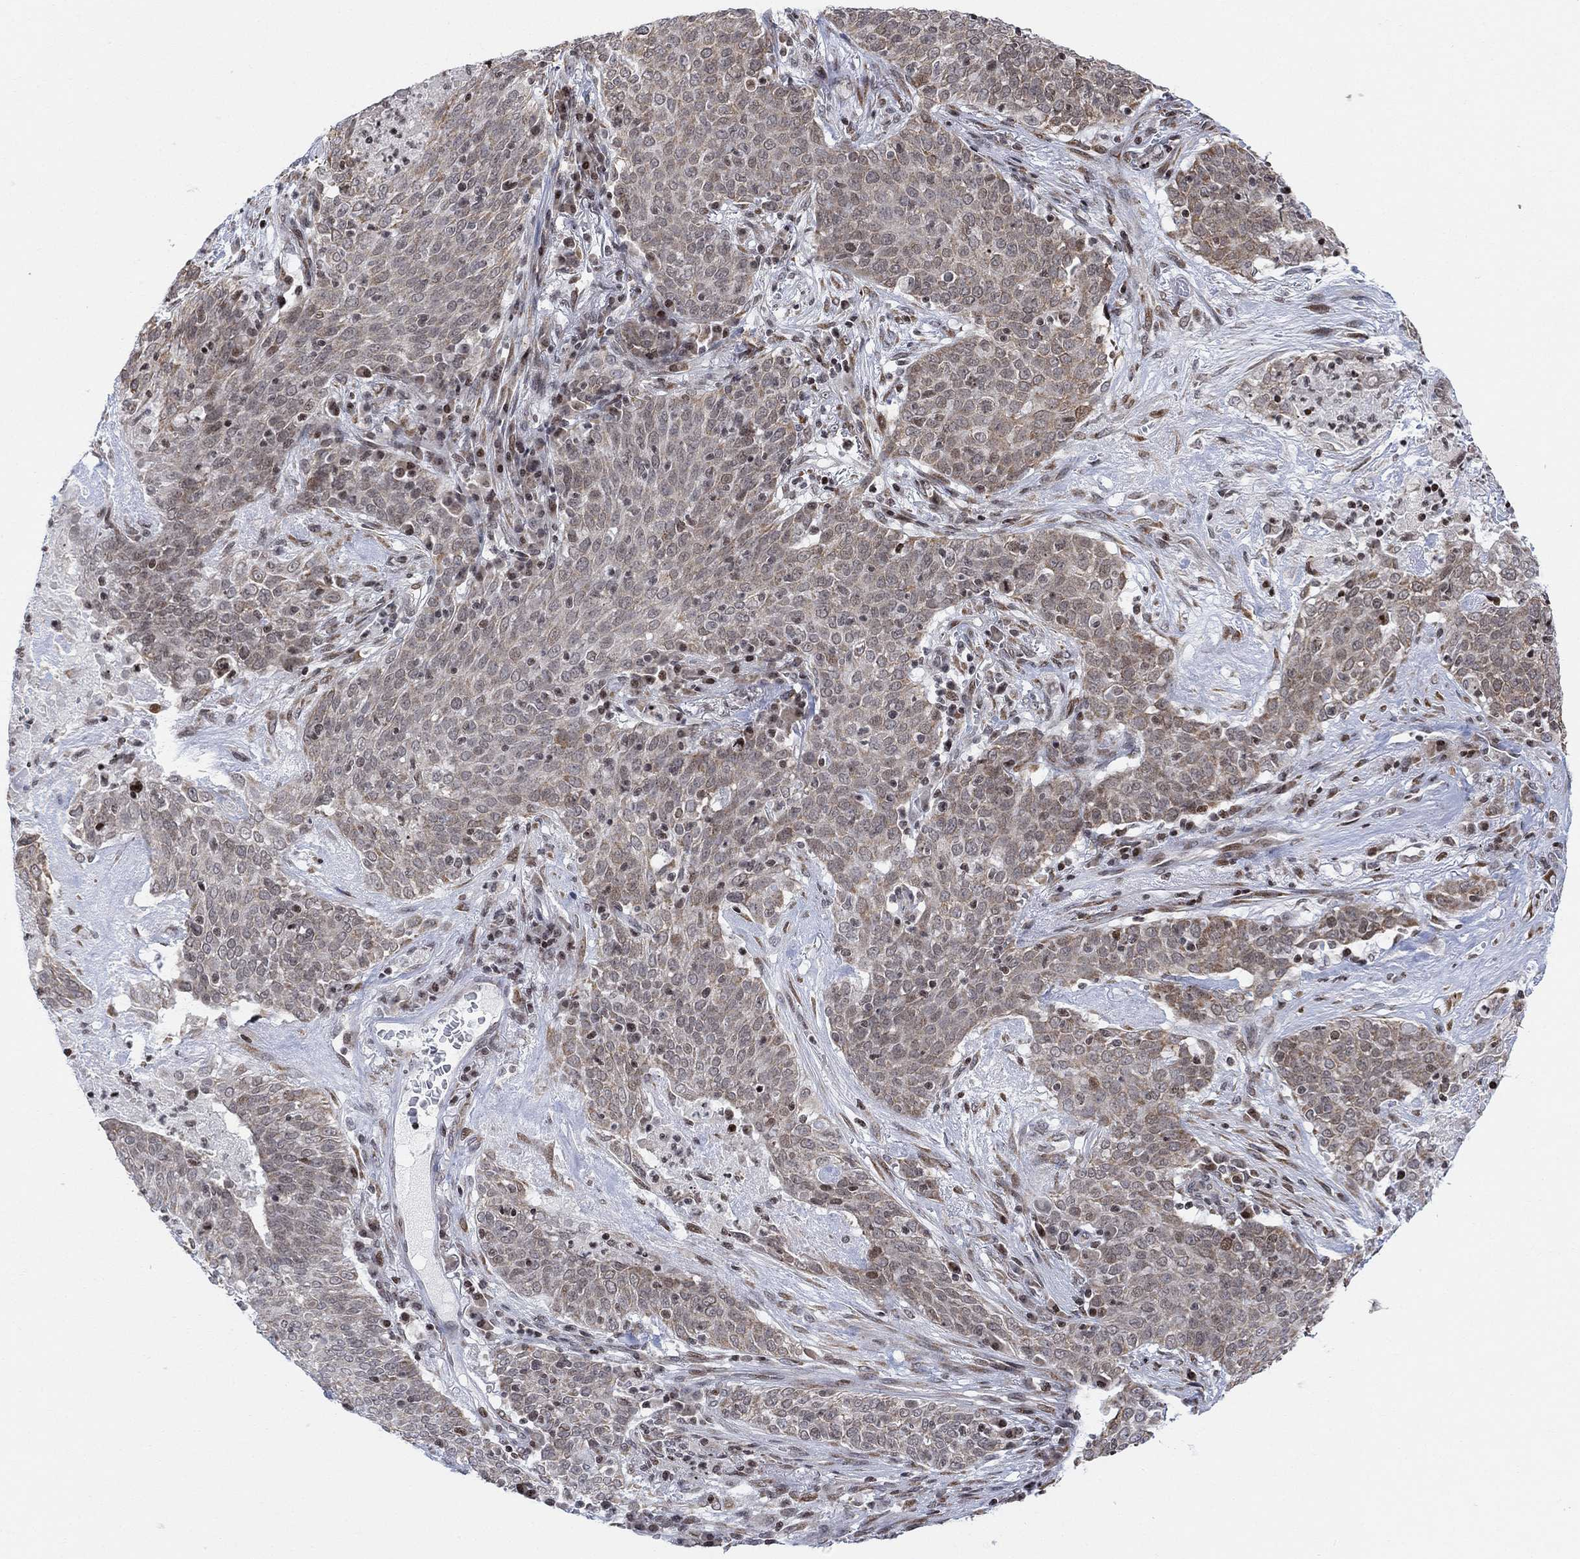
{"staining": {"intensity": "weak", "quantity": "25%-75%", "location": "cytoplasmic/membranous"}, "tissue": "lung cancer", "cell_type": "Tumor cells", "image_type": "cancer", "snomed": [{"axis": "morphology", "description": "Squamous cell carcinoma, NOS"}, {"axis": "topography", "description": "Lung"}], "caption": "Human lung cancer (squamous cell carcinoma) stained with a brown dye displays weak cytoplasmic/membranous positive expression in approximately 25%-75% of tumor cells.", "gene": "ABHD14A", "patient": {"sex": "male", "age": 82}}